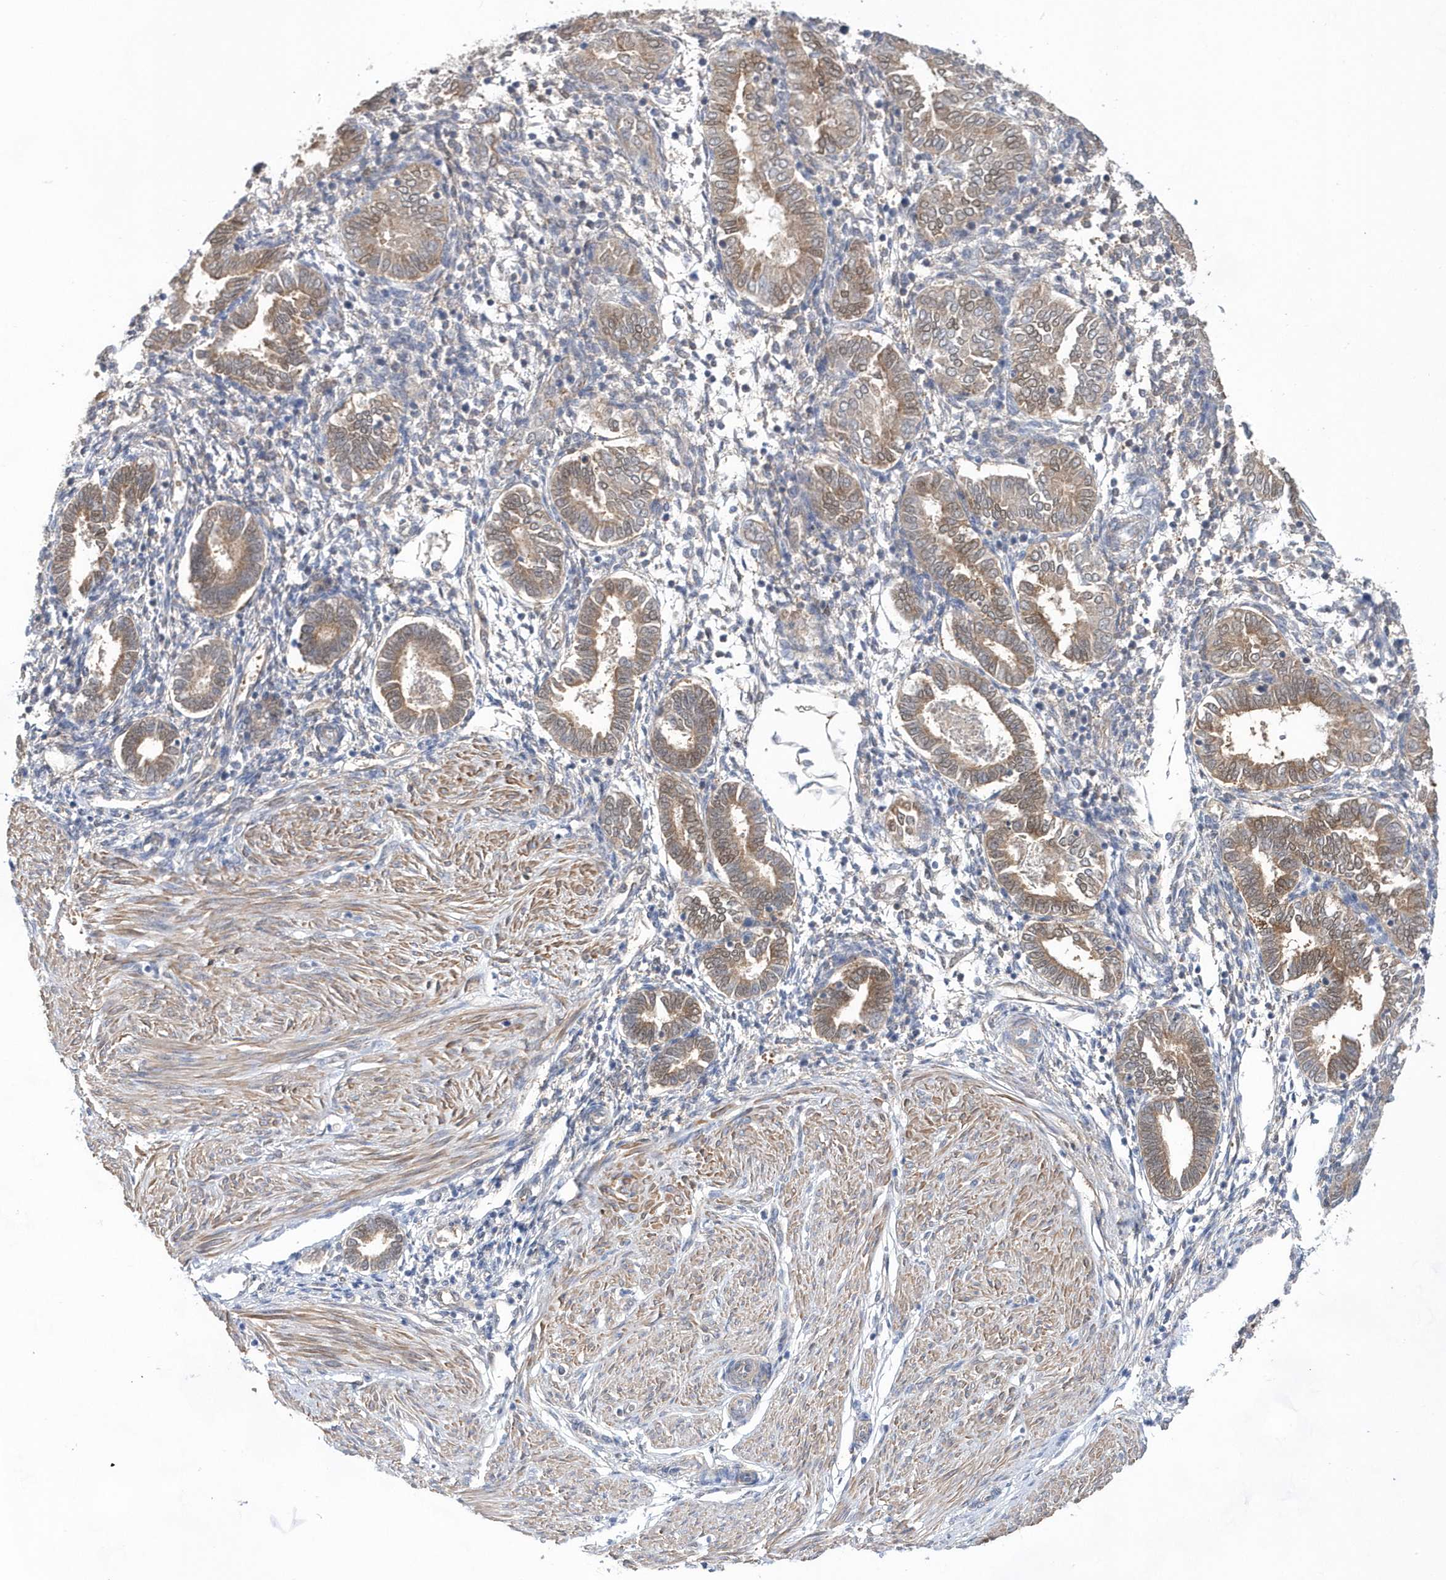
{"staining": {"intensity": "negative", "quantity": "none", "location": "none"}, "tissue": "endometrium", "cell_type": "Cells in endometrial stroma", "image_type": "normal", "snomed": [{"axis": "morphology", "description": "Normal tissue, NOS"}, {"axis": "topography", "description": "Endometrium"}], "caption": "Immunohistochemistry of unremarkable endometrium reveals no expression in cells in endometrial stroma.", "gene": "BDH2", "patient": {"sex": "female", "age": 53}}